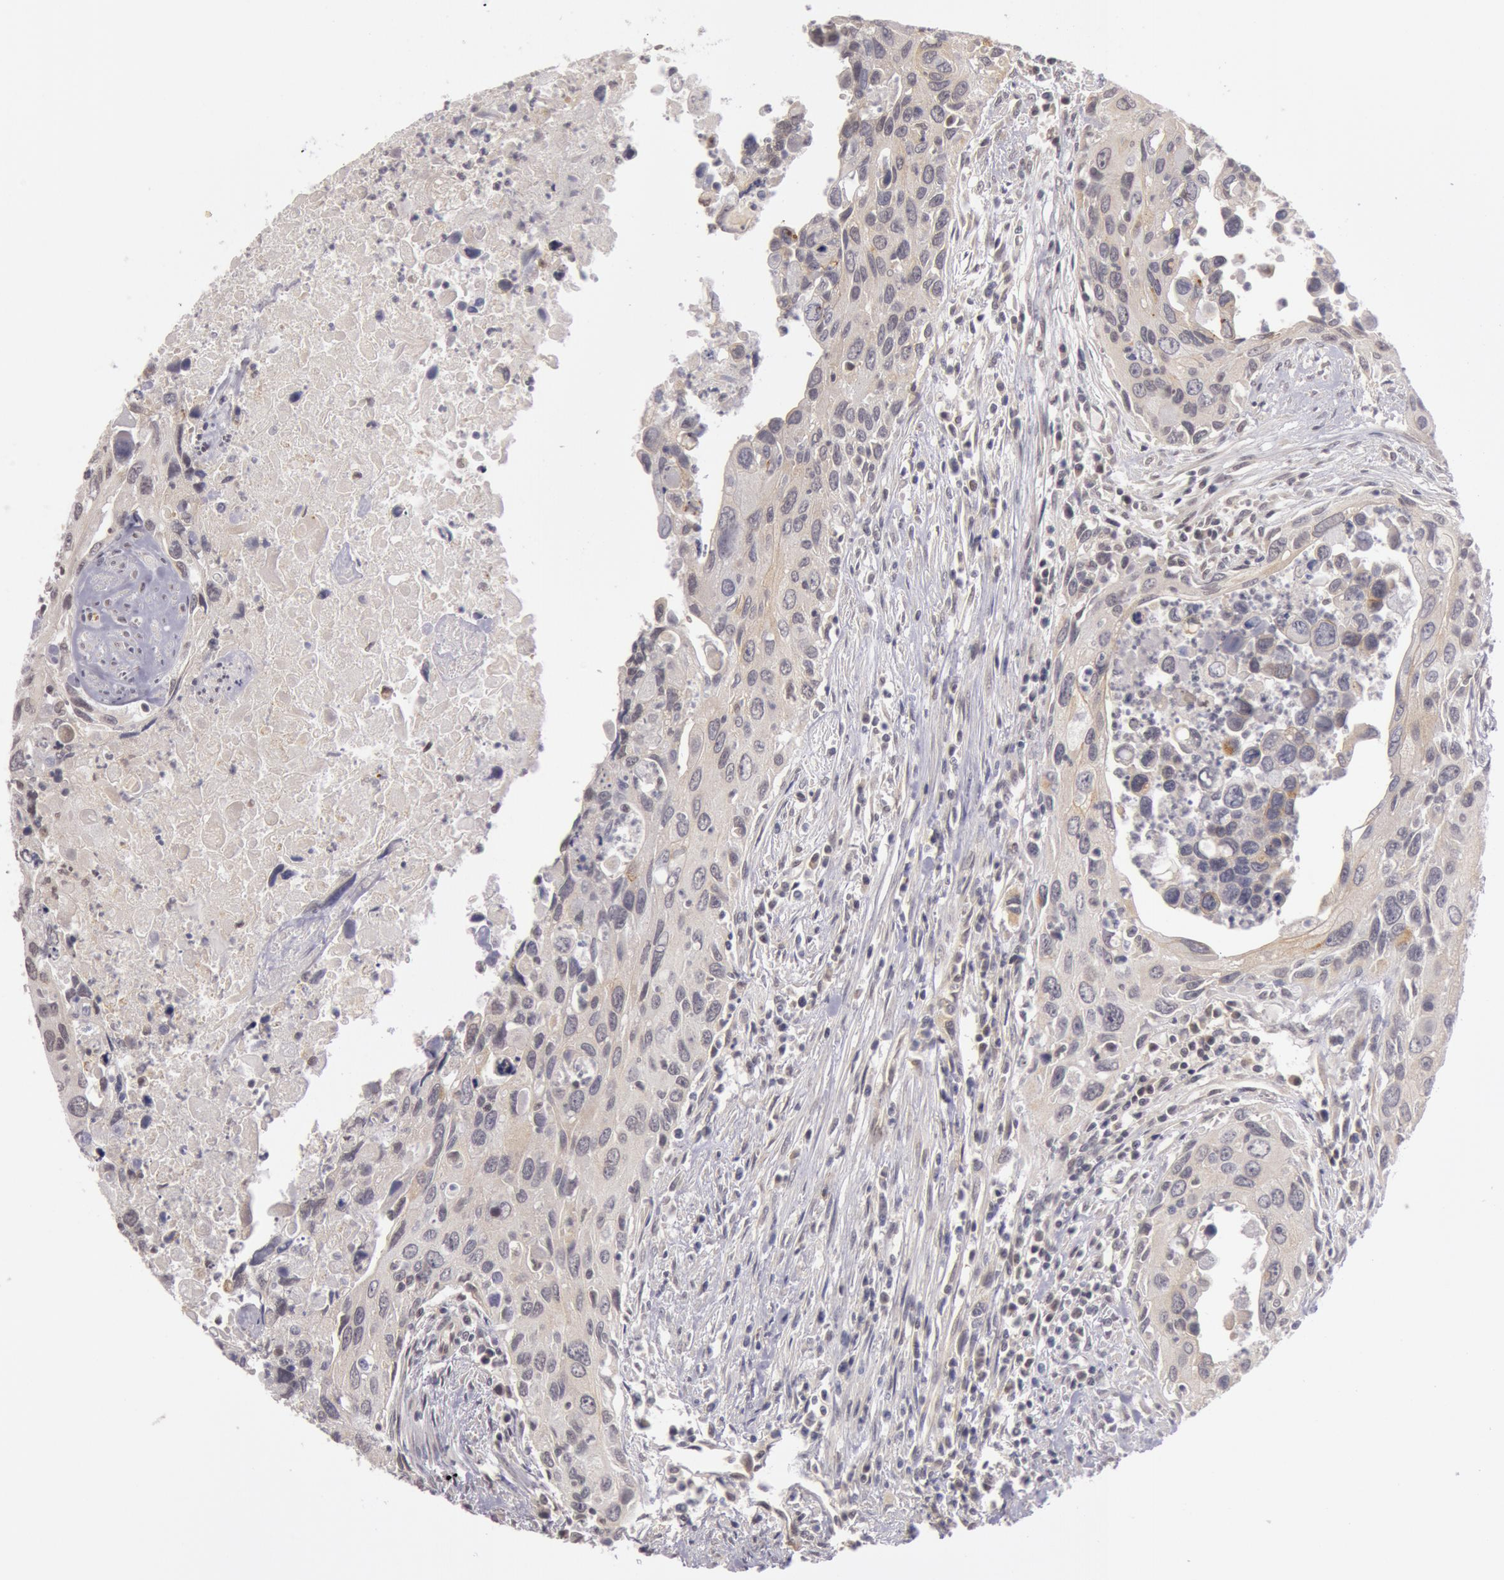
{"staining": {"intensity": "negative", "quantity": "none", "location": "none"}, "tissue": "urothelial cancer", "cell_type": "Tumor cells", "image_type": "cancer", "snomed": [{"axis": "morphology", "description": "Urothelial carcinoma, High grade"}, {"axis": "topography", "description": "Urinary bladder"}], "caption": "Immunohistochemistry micrograph of human urothelial cancer stained for a protein (brown), which displays no expression in tumor cells.", "gene": "SYTL4", "patient": {"sex": "male", "age": 71}}